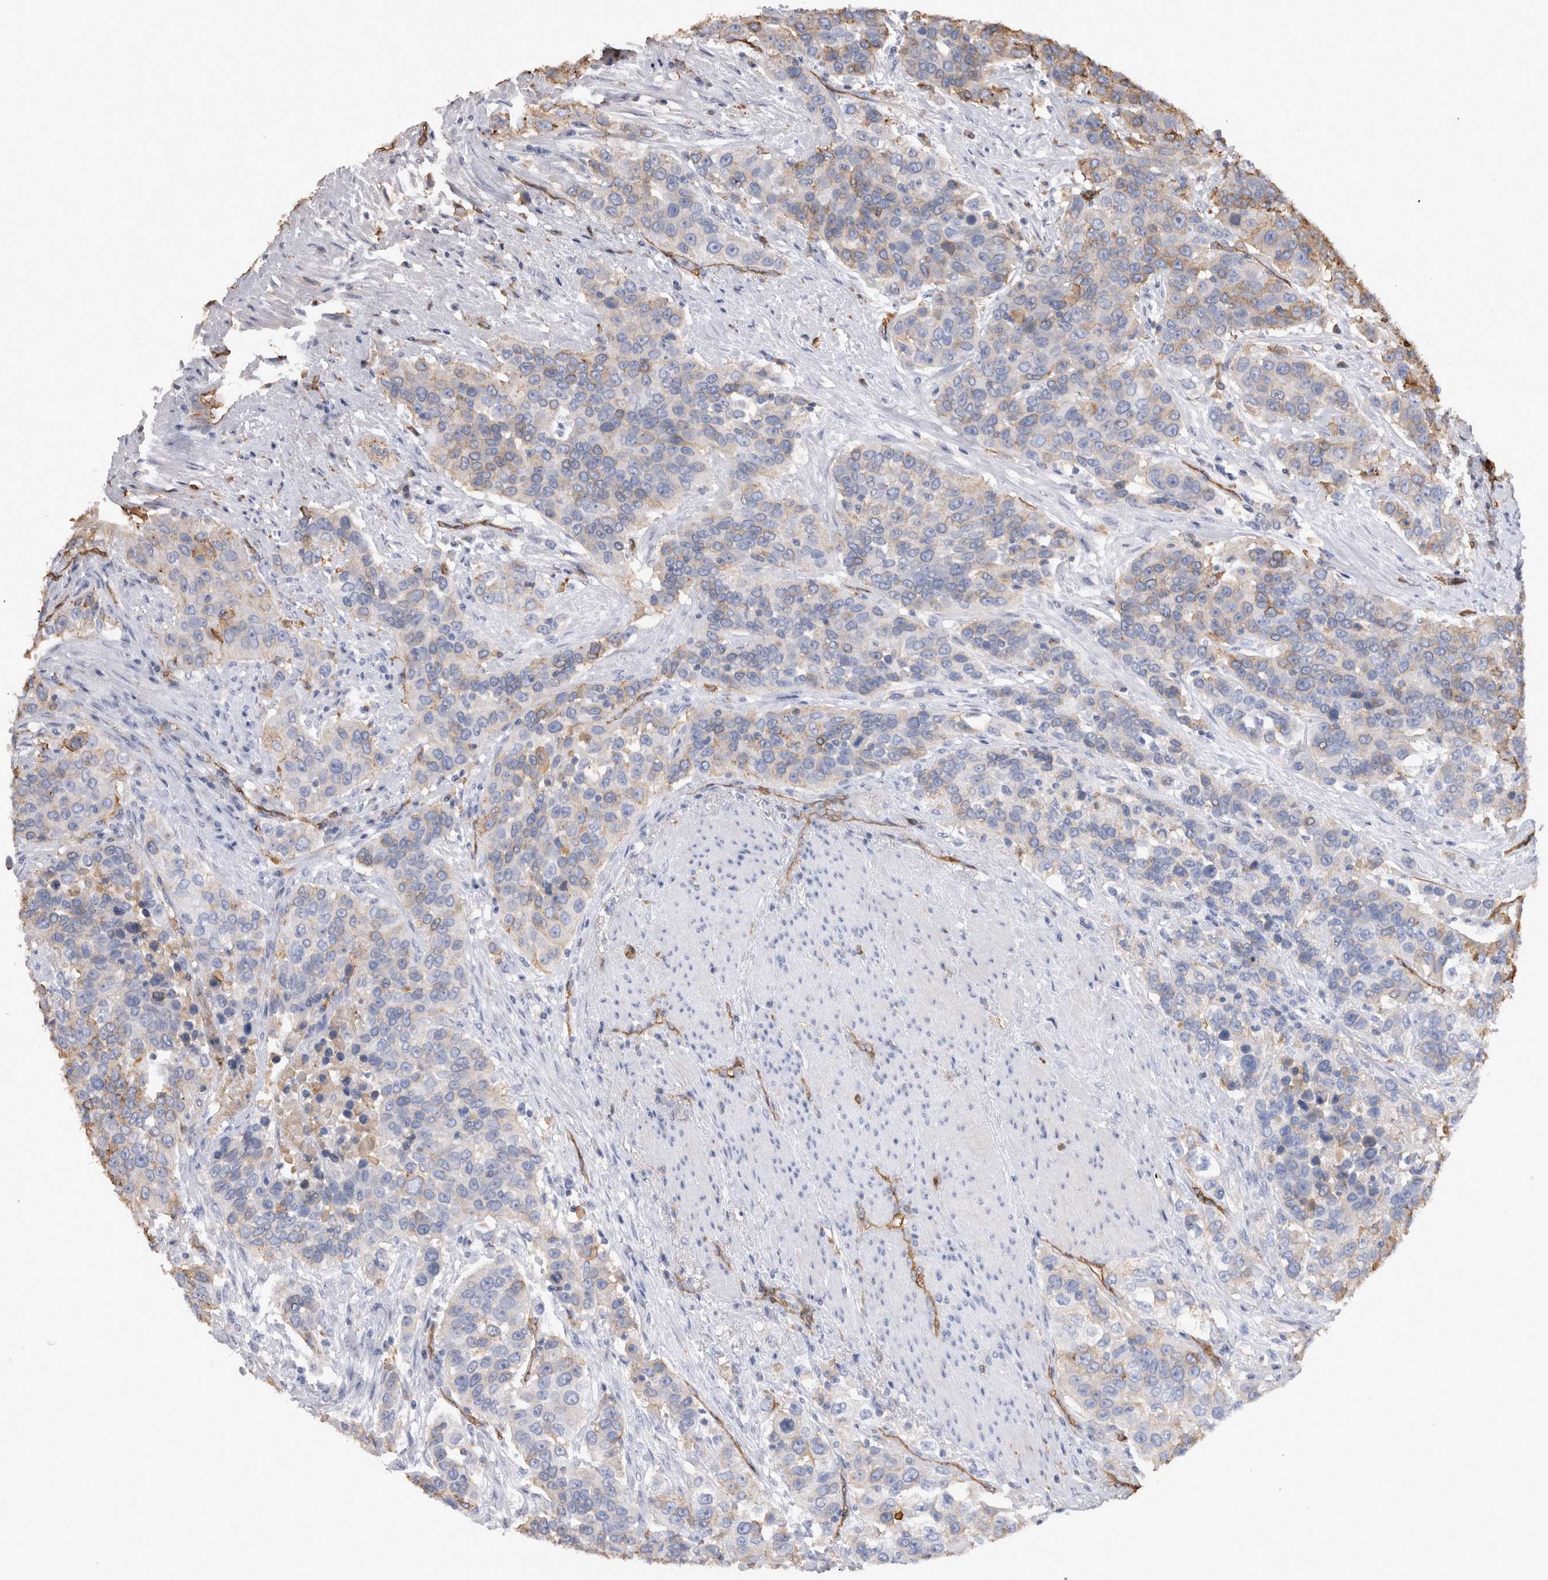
{"staining": {"intensity": "weak", "quantity": "<25%", "location": "cytoplasmic/membranous"}, "tissue": "urothelial cancer", "cell_type": "Tumor cells", "image_type": "cancer", "snomed": [{"axis": "morphology", "description": "Urothelial carcinoma, High grade"}, {"axis": "topography", "description": "Urinary bladder"}], "caption": "Immunohistochemistry image of urothelial cancer stained for a protein (brown), which demonstrates no expression in tumor cells. The staining was performed using DAB (3,3'-diaminobenzidine) to visualize the protein expression in brown, while the nuclei were stained in blue with hematoxylin (Magnification: 20x).", "gene": "IL17RC", "patient": {"sex": "female", "age": 80}}